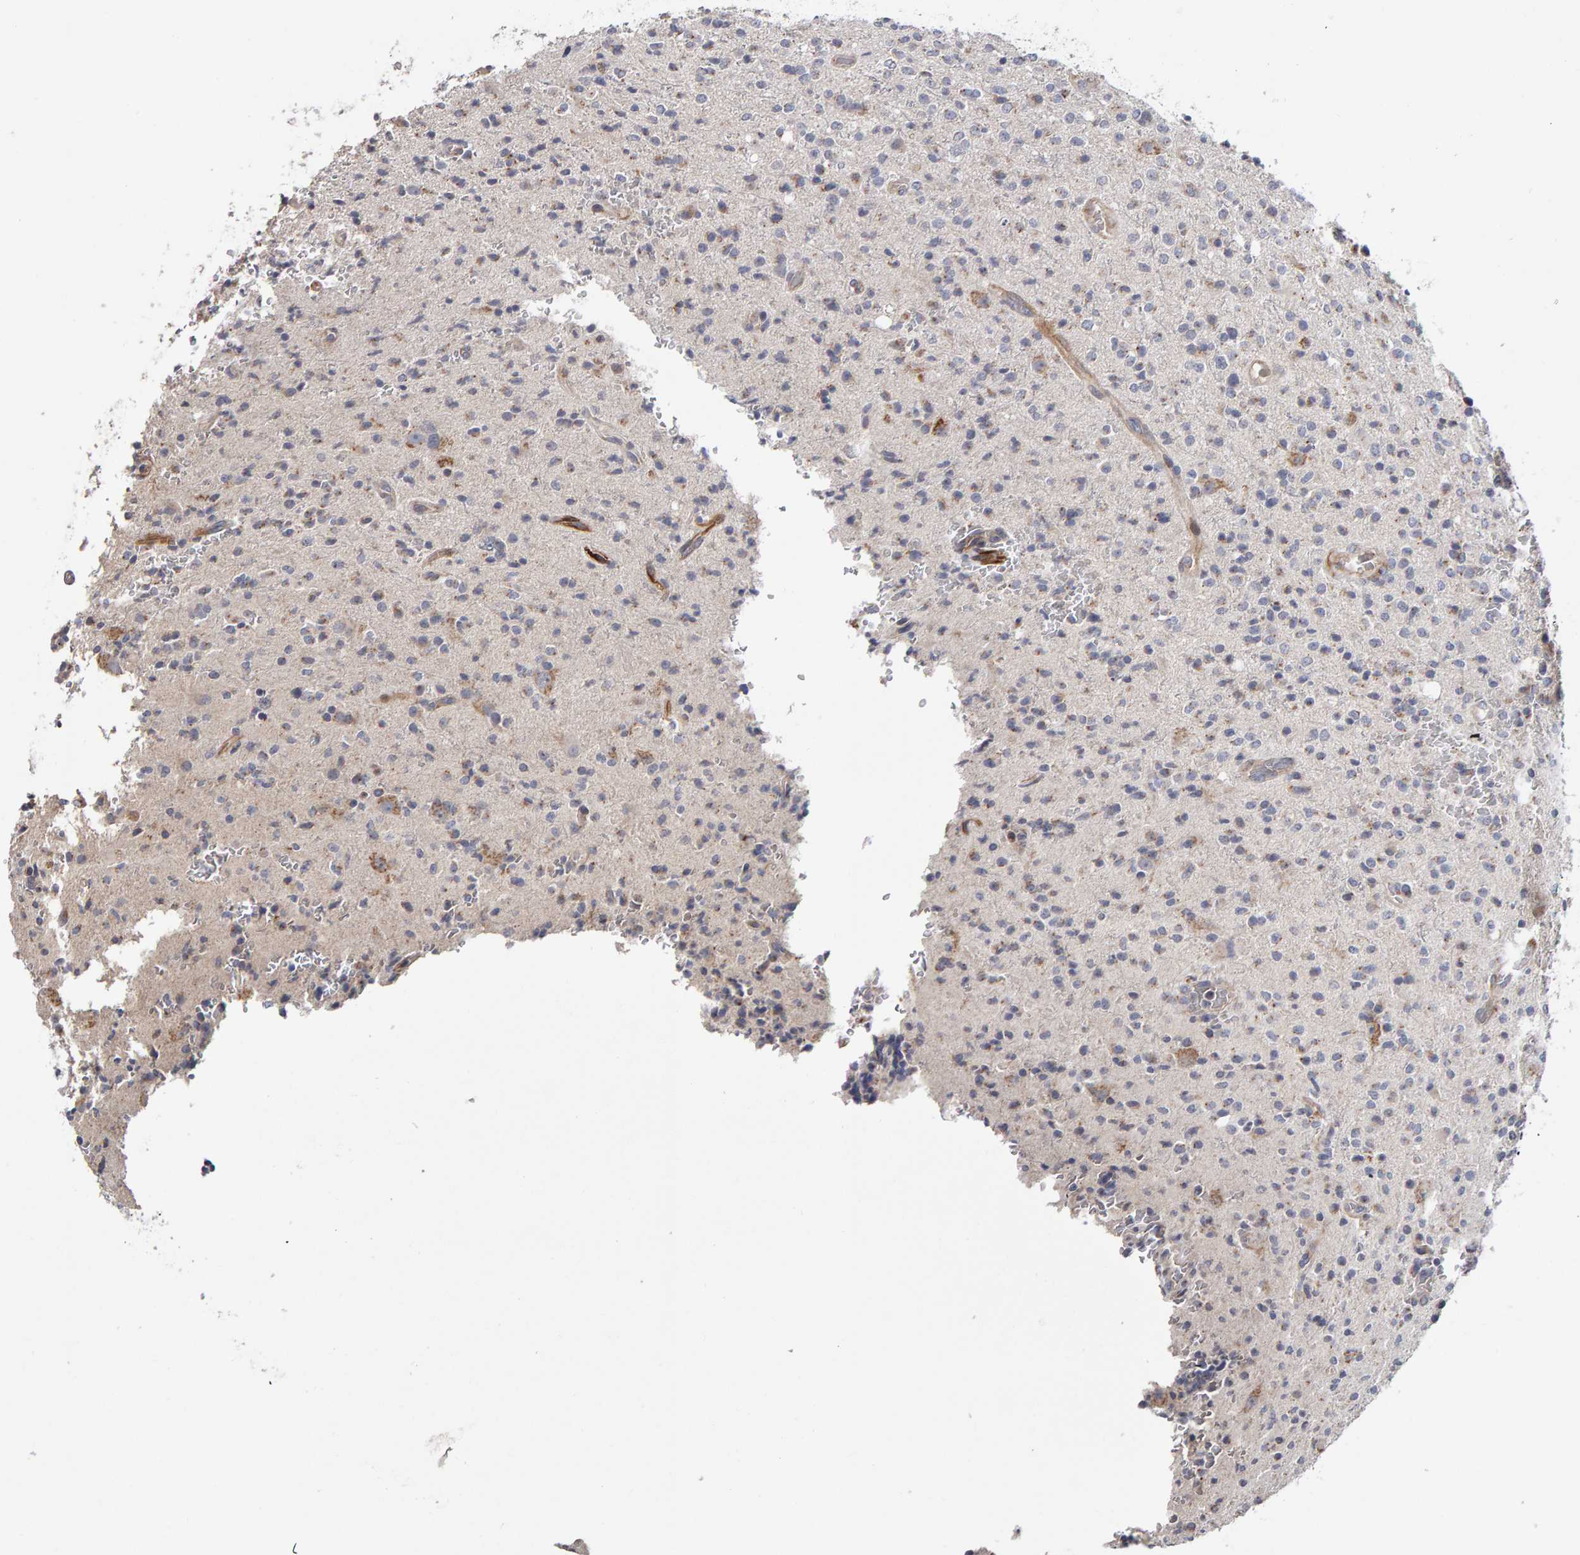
{"staining": {"intensity": "negative", "quantity": "none", "location": "none"}, "tissue": "glioma", "cell_type": "Tumor cells", "image_type": "cancer", "snomed": [{"axis": "morphology", "description": "Glioma, malignant, High grade"}, {"axis": "topography", "description": "Brain"}], "caption": "This is an immunohistochemistry micrograph of malignant glioma (high-grade). There is no positivity in tumor cells.", "gene": "CANT1", "patient": {"sex": "male", "age": 34}}